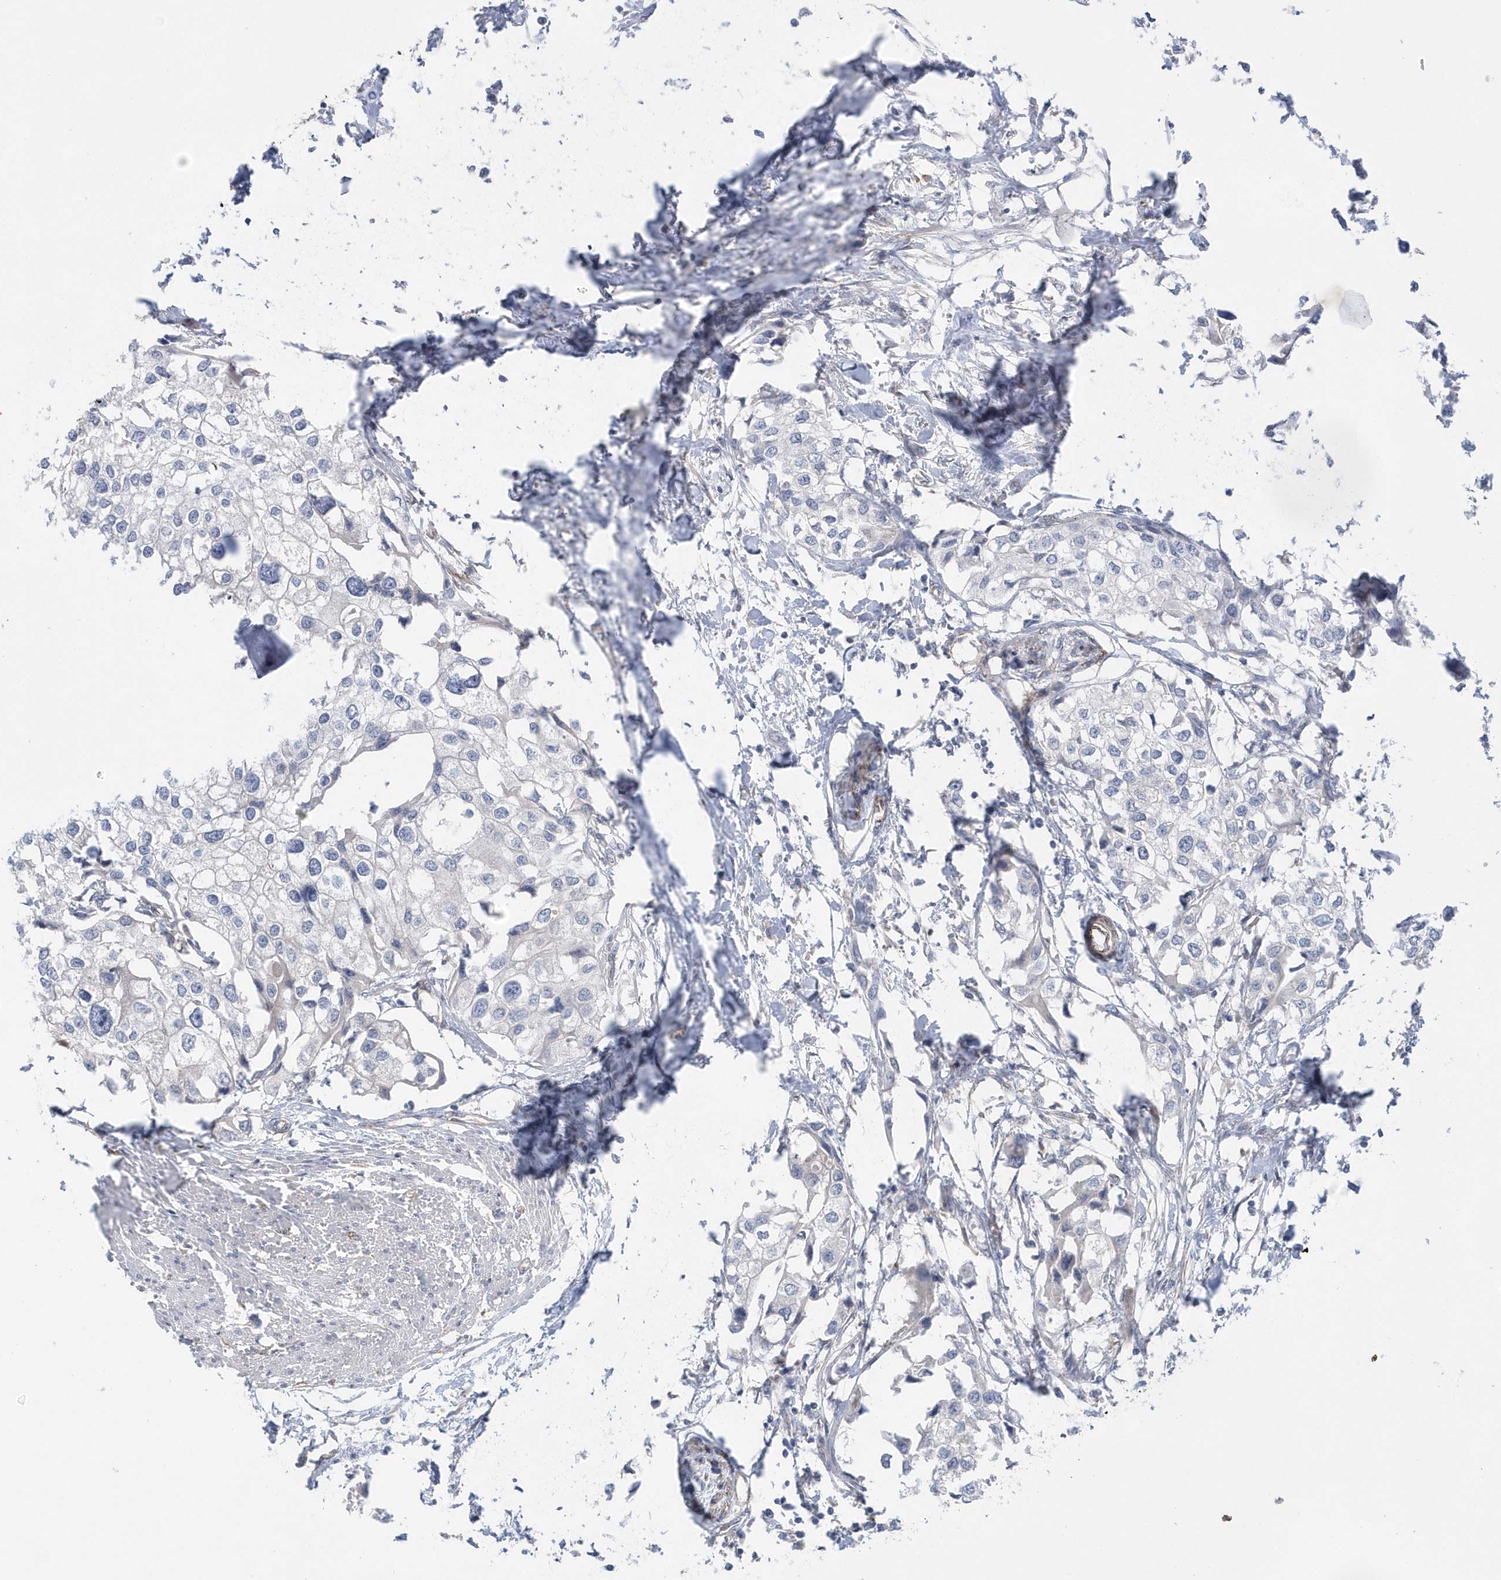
{"staining": {"intensity": "negative", "quantity": "none", "location": "none"}, "tissue": "urothelial cancer", "cell_type": "Tumor cells", "image_type": "cancer", "snomed": [{"axis": "morphology", "description": "Urothelial carcinoma, High grade"}, {"axis": "topography", "description": "Urinary bladder"}], "caption": "A high-resolution image shows immunohistochemistry (IHC) staining of urothelial cancer, which exhibits no significant positivity in tumor cells.", "gene": "RAB17", "patient": {"sex": "male", "age": 64}}